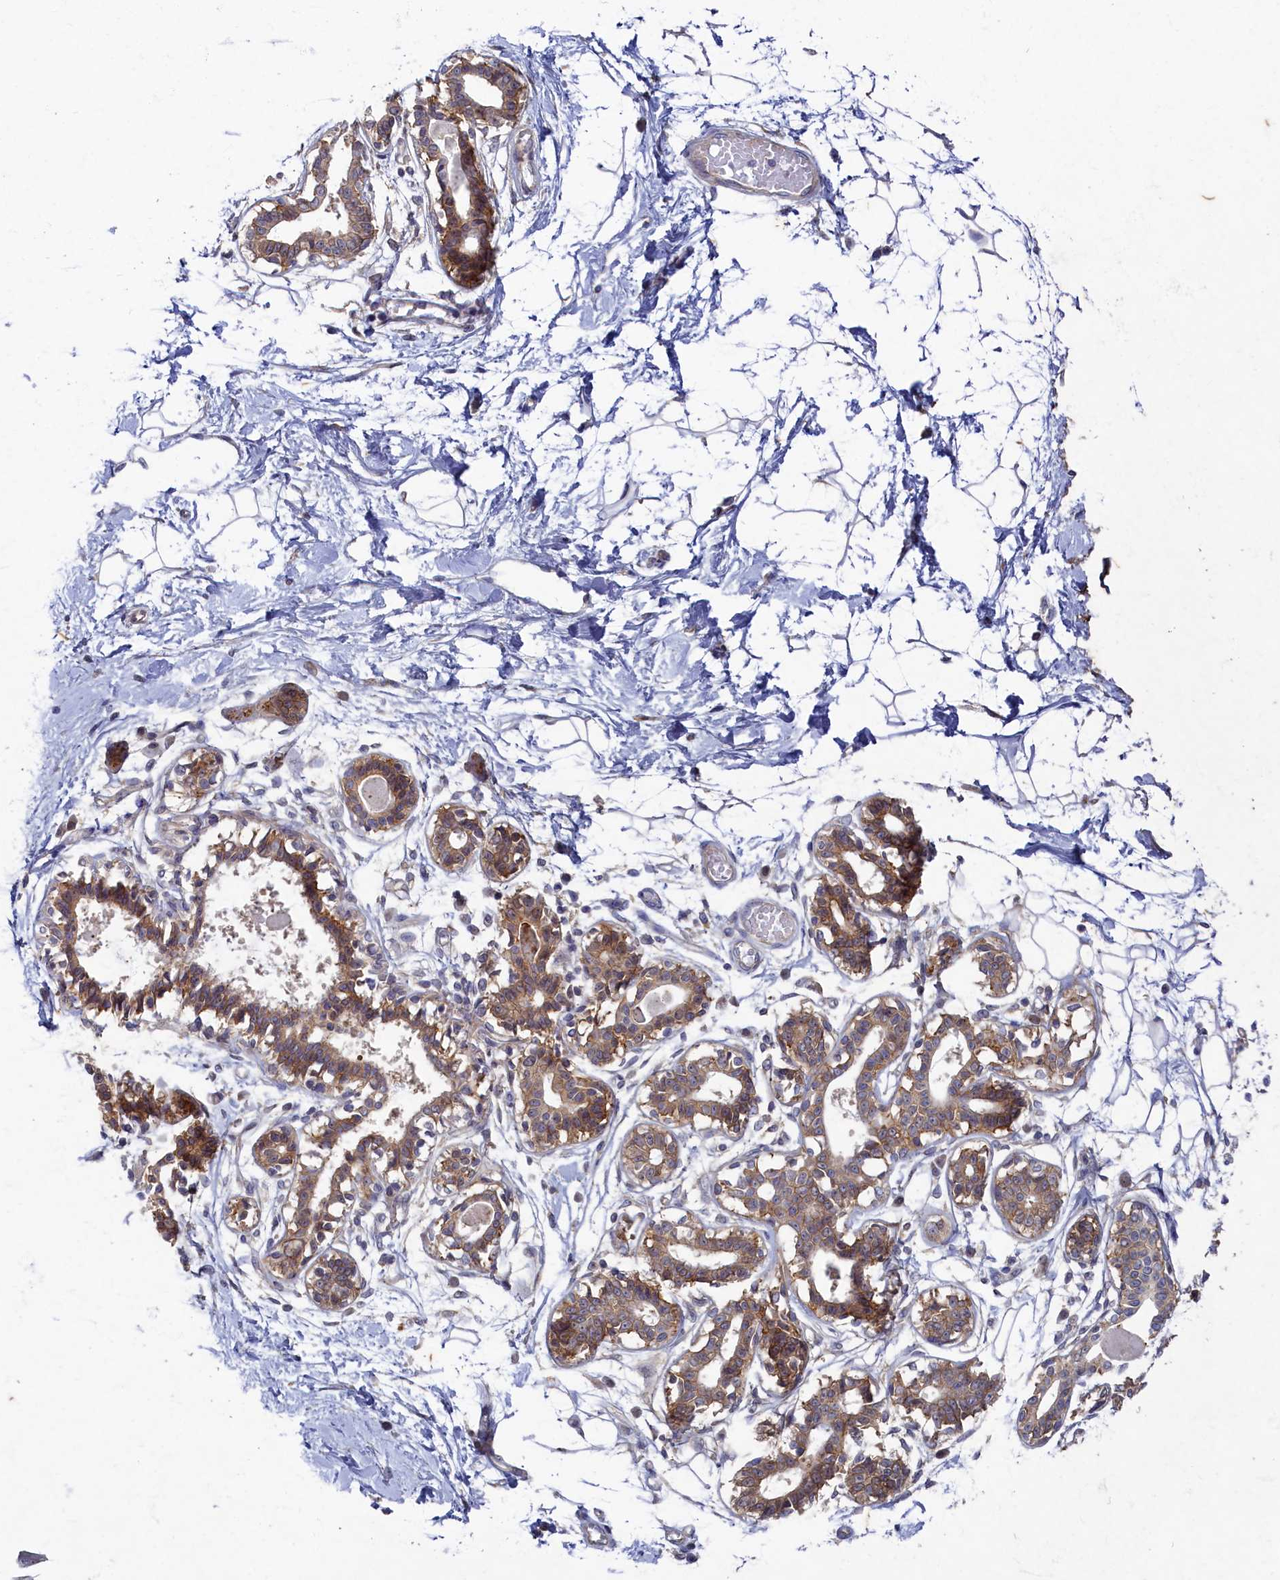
{"staining": {"intensity": "weak", "quantity": "25%-75%", "location": "cytoplasmic/membranous"}, "tissue": "breast", "cell_type": "Adipocytes", "image_type": "normal", "snomed": [{"axis": "morphology", "description": "Normal tissue, NOS"}, {"axis": "topography", "description": "Breast"}], "caption": "IHC of normal breast exhibits low levels of weak cytoplasmic/membranous staining in approximately 25%-75% of adipocytes. The staining was performed using DAB to visualize the protein expression in brown, while the nuclei were stained in blue with hematoxylin (Magnification: 20x).", "gene": "WDR59", "patient": {"sex": "female", "age": 45}}